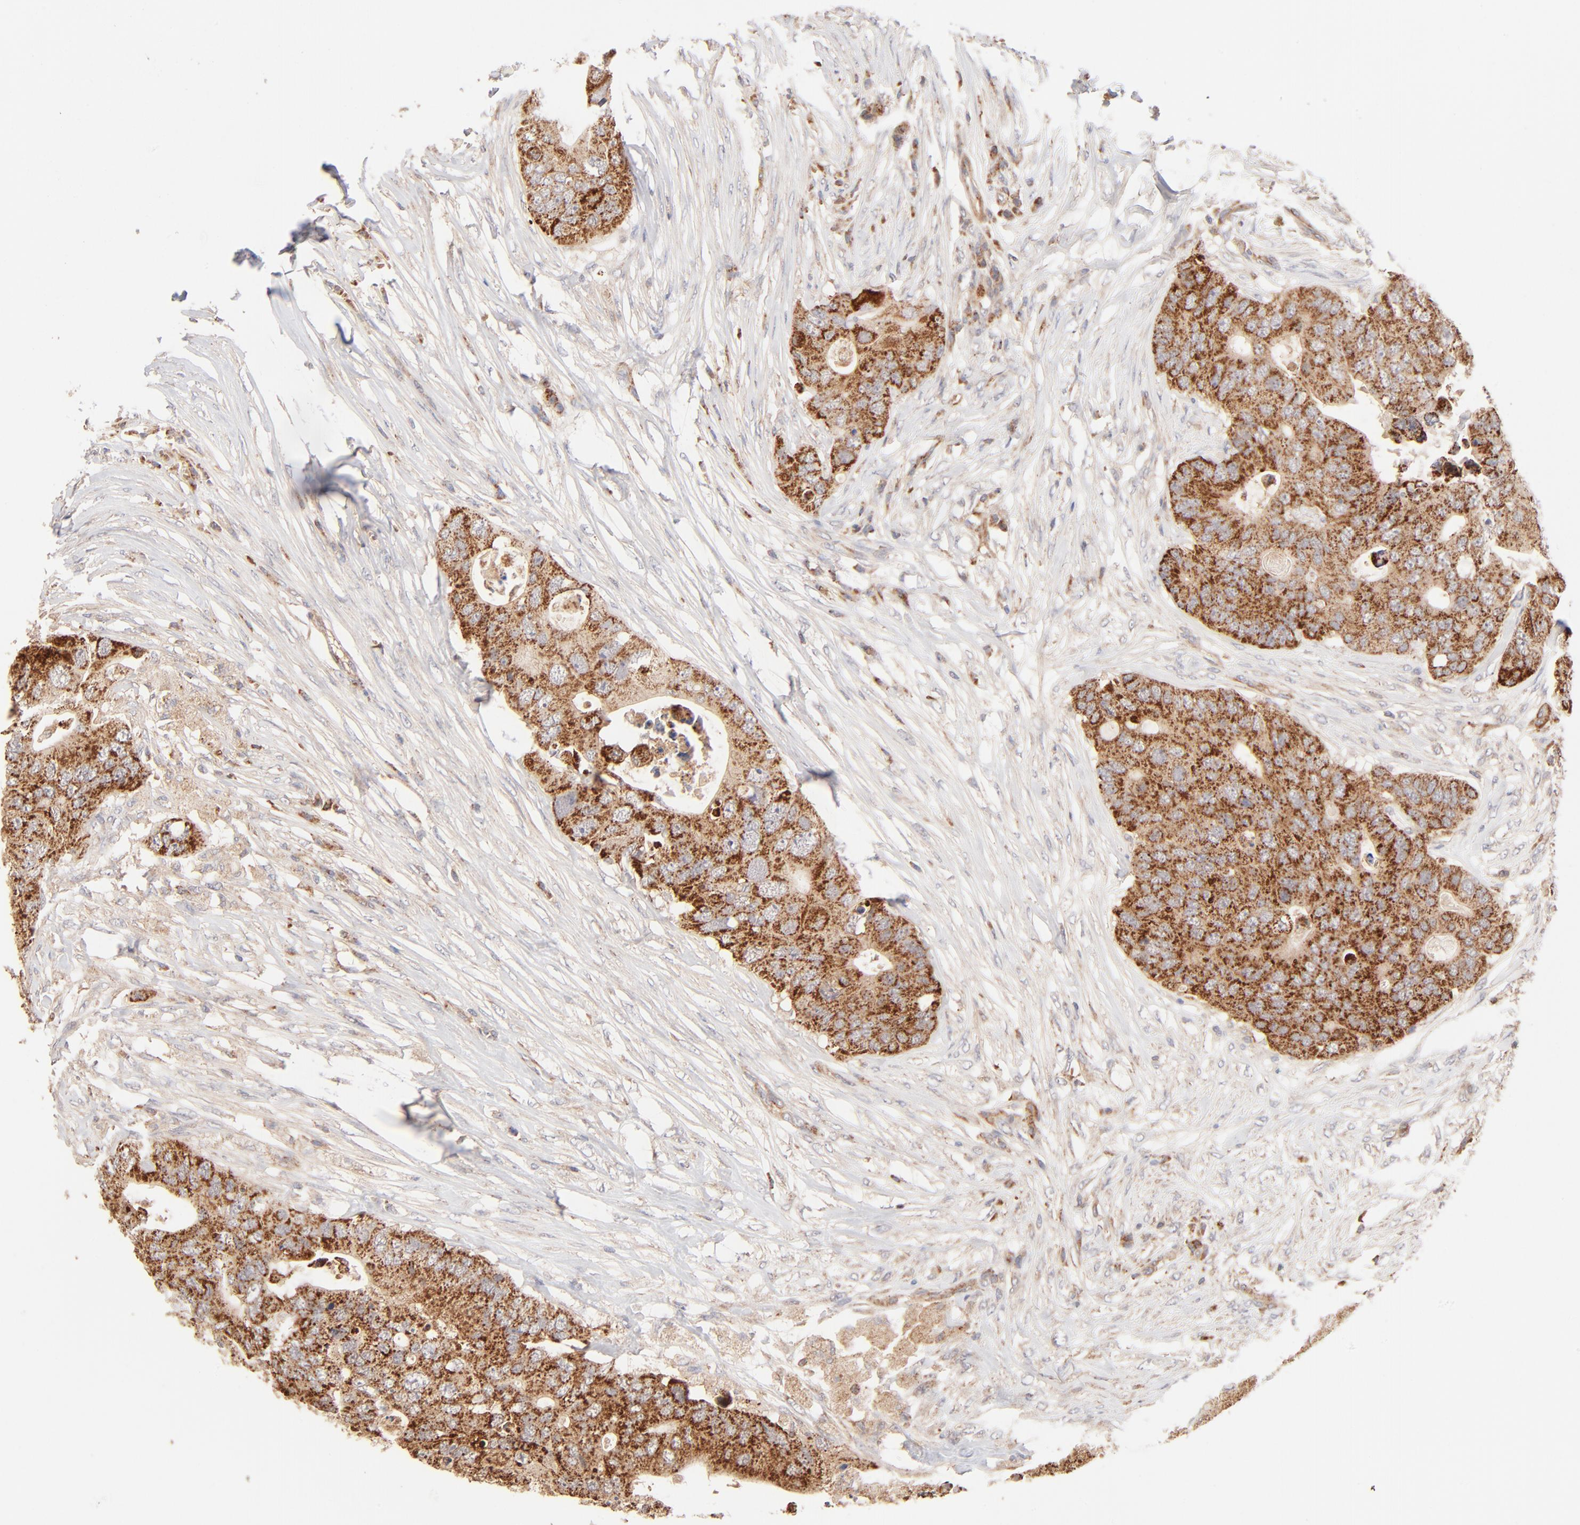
{"staining": {"intensity": "strong", "quantity": ">75%", "location": "cytoplasmic/membranous"}, "tissue": "colorectal cancer", "cell_type": "Tumor cells", "image_type": "cancer", "snomed": [{"axis": "morphology", "description": "Adenocarcinoma, NOS"}, {"axis": "topography", "description": "Colon"}], "caption": "Colorectal cancer (adenocarcinoma) stained for a protein displays strong cytoplasmic/membranous positivity in tumor cells. Ihc stains the protein in brown and the nuclei are stained blue.", "gene": "CSPG4", "patient": {"sex": "male", "age": 71}}